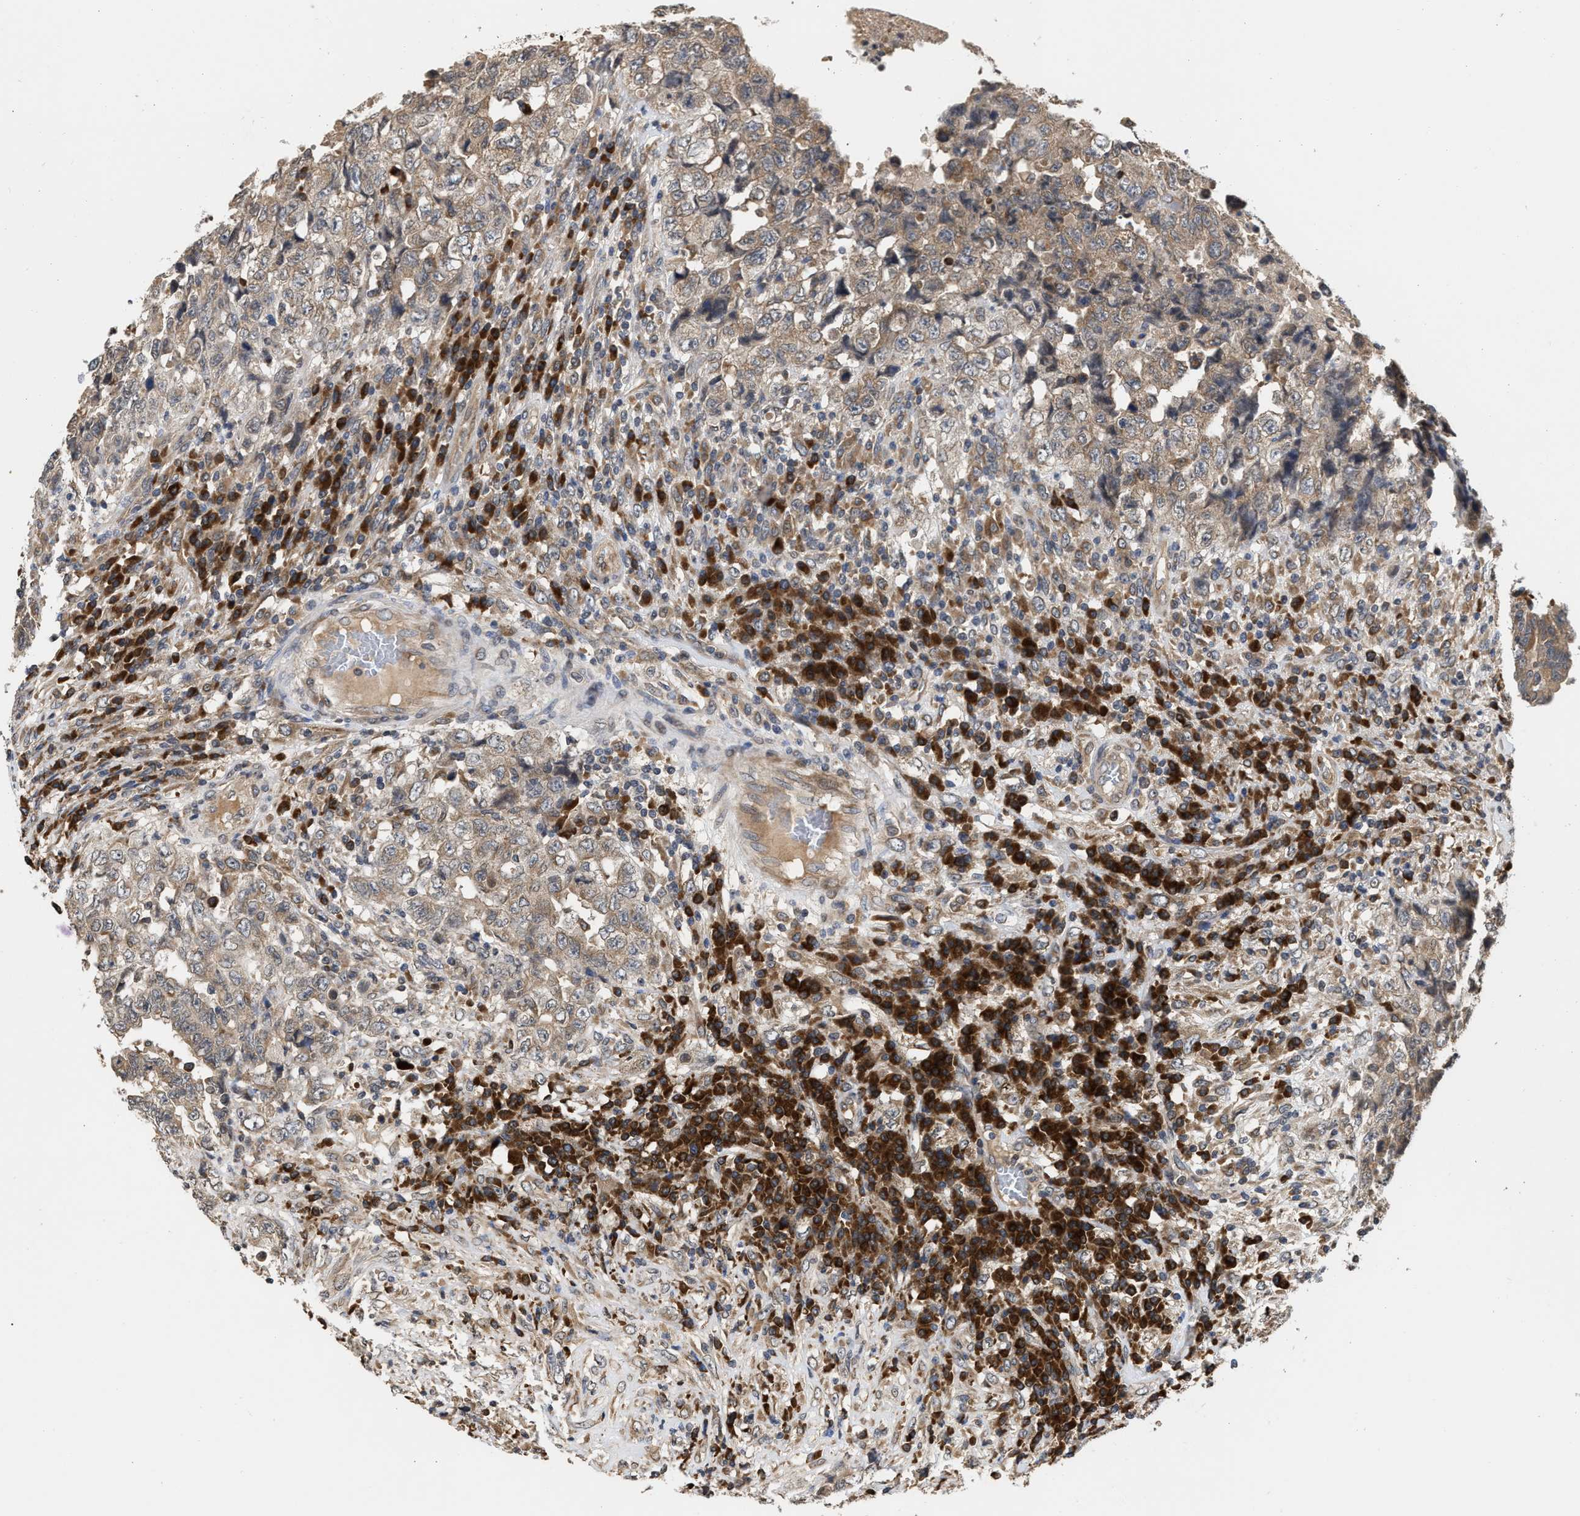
{"staining": {"intensity": "moderate", "quantity": ">75%", "location": "cytoplasmic/membranous"}, "tissue": "testis cancer", "cell_type": "Tumor cells", "image_type": "cancer", "snomed": [{"axis": "morphology", "description": "Necrosis, NOS"}, {"axis": "morphology", "description": "Carcinoma, Embryonal, NOS"}, {"axis": "topography", "description": "Testis"}], "caption": "Protein expression analysis of embryonal carcinoma (testis) shows moderate cytoplasmic/membranous positivity in approximately >75% of tumor cells. (Brightfield microscopy of DAB IHC at high magnification).", "gene": "SAR1A", "patient": {"sex": "male", "age": 19}}